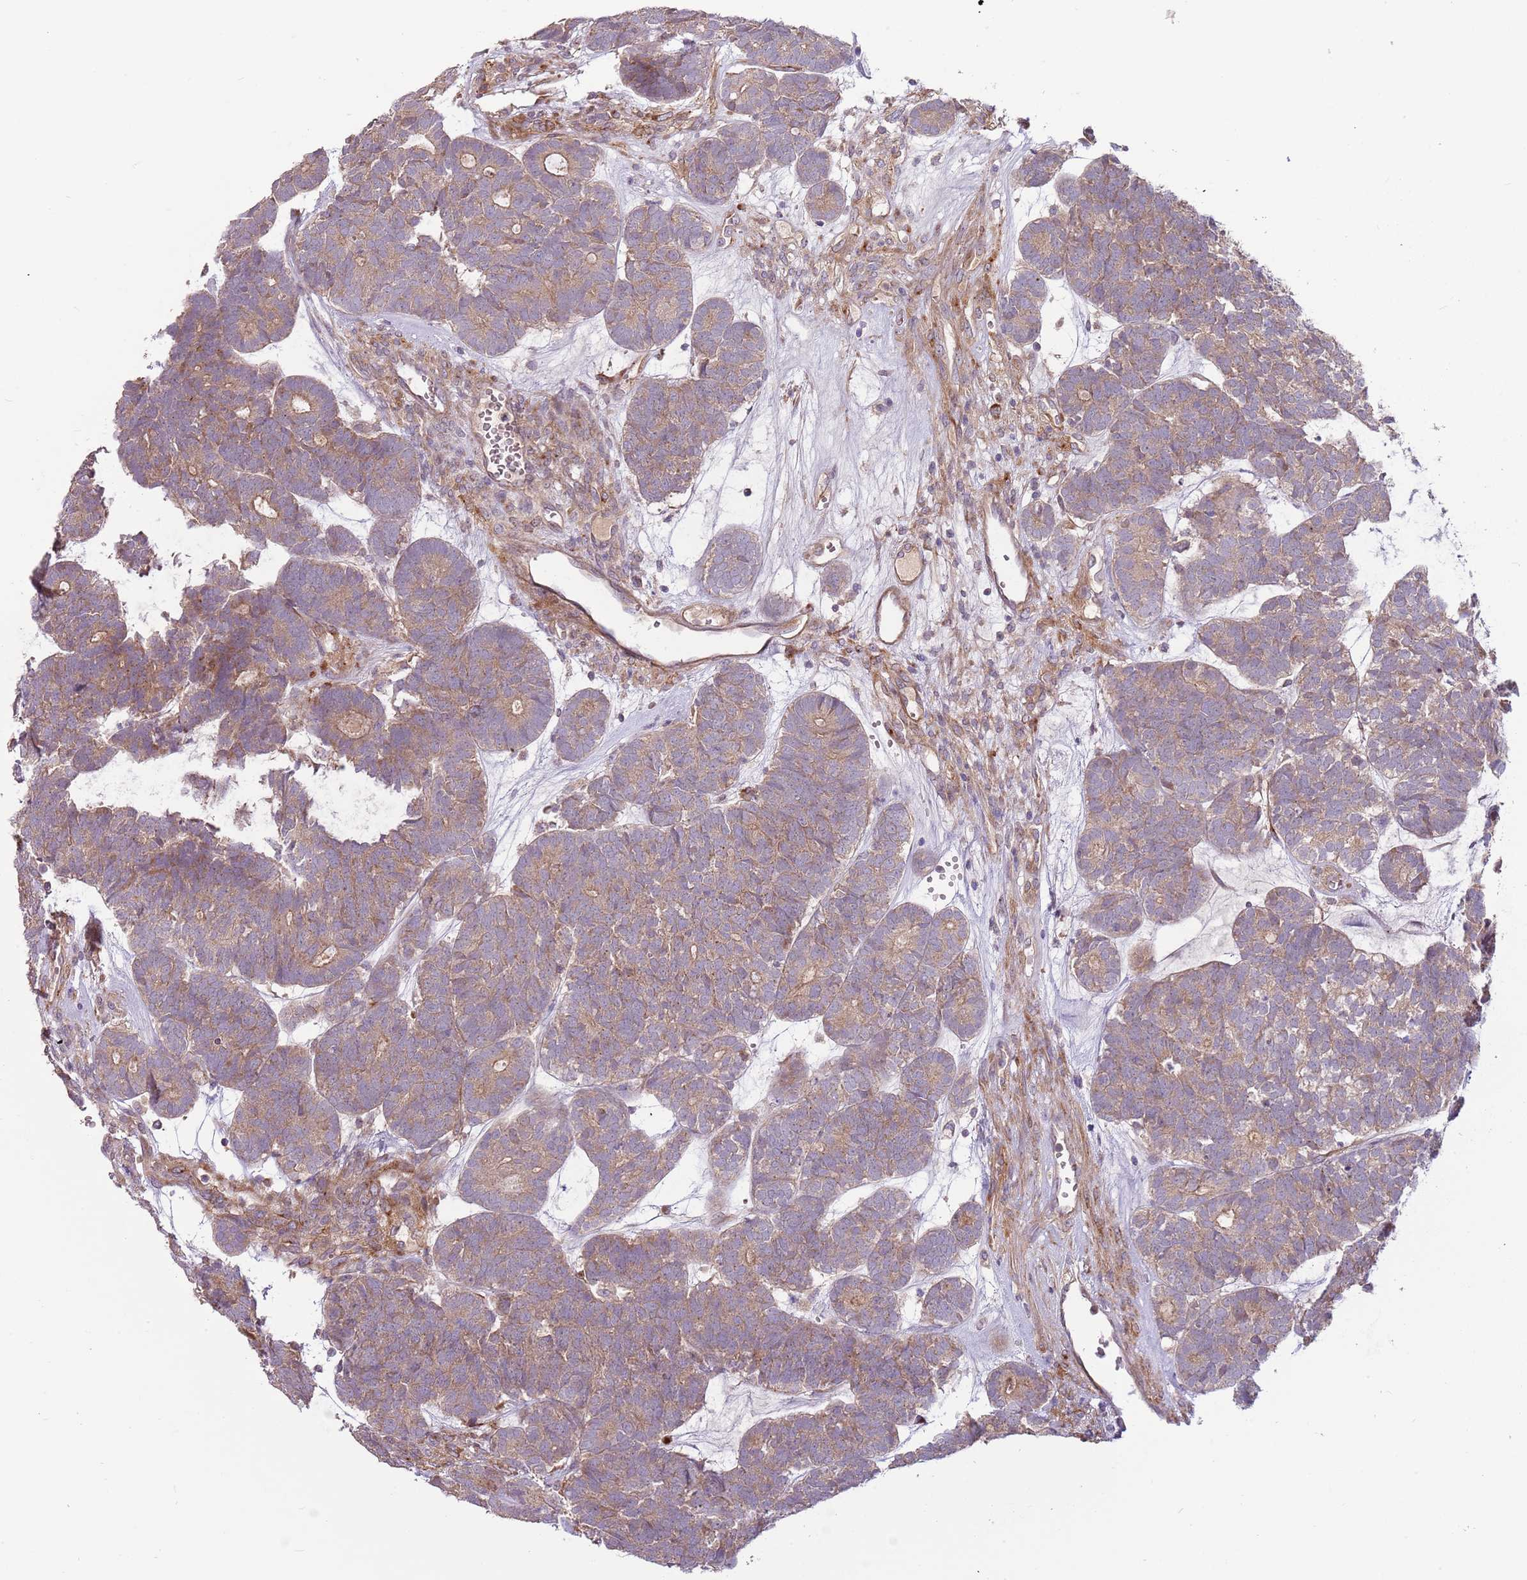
{"staining": {"intensity": "weak", "quantity": "25%-75%", "location": "cytoplasmic/membranous"}, "tissue": "head and neck cancer", "cell_type": "Tumor cells", "image_type": "cancer", "snomed": [{"axis": "morphology", "description": "Adenocarcinoma, NOS"}, {"axis": "topography", "description": "Head-Neck"}], "caption": "There is low levels of weak cytoplasmic/membranous expression in tumor cells of head and neck cancer, as demonstrated by immunohistochemical staining (brown color).", "gene": "RNF128", "patient": {"sex": "female", "age": 81}}